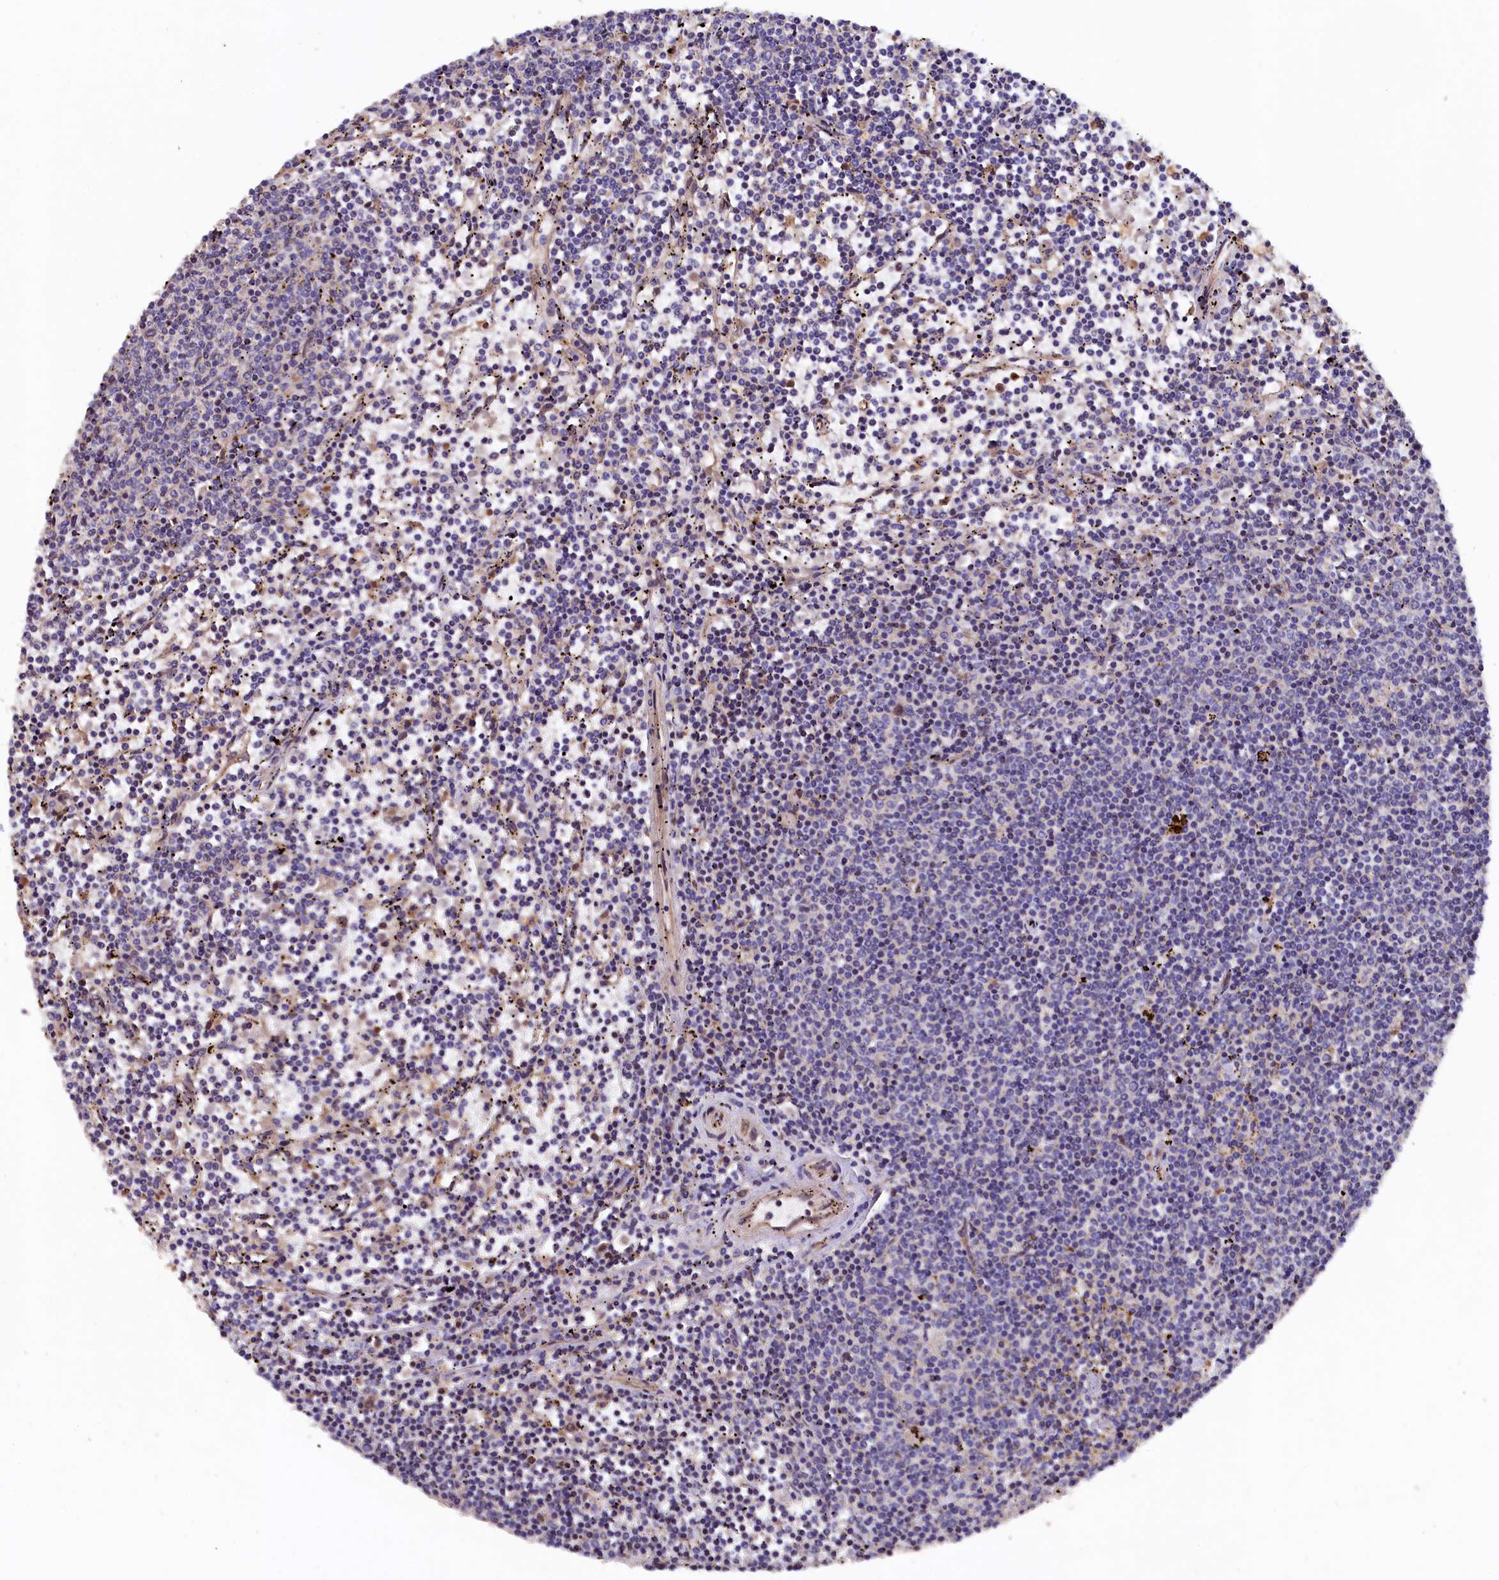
{"staining": {"intensity": "negative", "quantity": "none", "location": "none"}, "tissue": "lymphoma", "cell_type": "Tumor cells", "image_type": "cancer", "snomed": [{"axis": "morphology", "description": "Malignant lymphoma, non-Hodgkin's type, Low grade"}, {"axis": "topography", "description": "Spleen"}], "caption": "Immunohistochemistry (IHC) of human lymphoma displays no expression in tumor cells.", "gene": "GREB1L", "patient": {"sex": "female", "age": 50}}